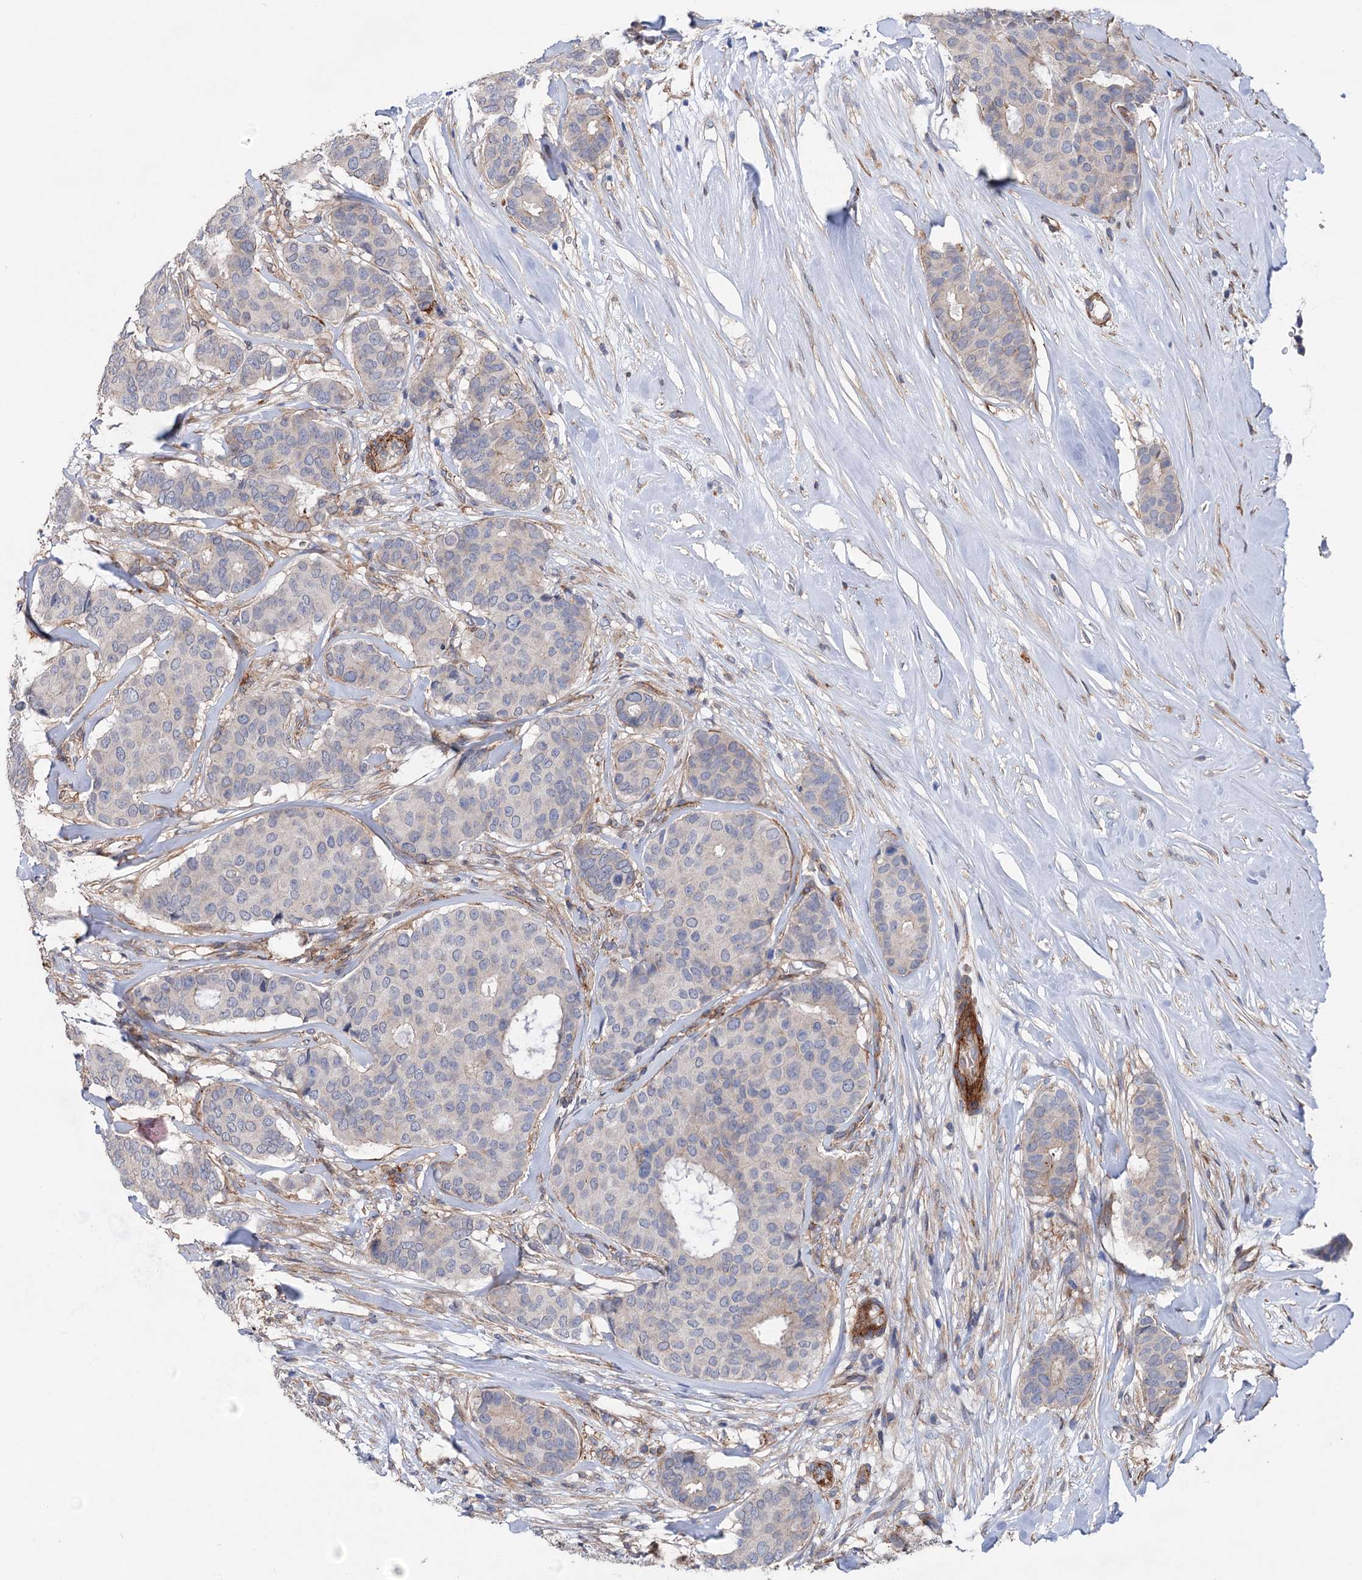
{"staining": {"intensity": "negative", "quantity": "none", "location": "none"}, "tissue": "breast cancer", "cell_type": "Tumor cells", "image_type": "cancer", "snomed": [{"axis": "morphology", "description": "Duct carcinoma"}, {"axis": "topography", "description": "Breast"}], "caption": "This is a photomicrograph of immunohistochemistry staining of breast intraductal carcinoma, which shows no expression in tumor cells.", "gene": "TMTC3", "patient": {"sex": "female", "age": 75}}